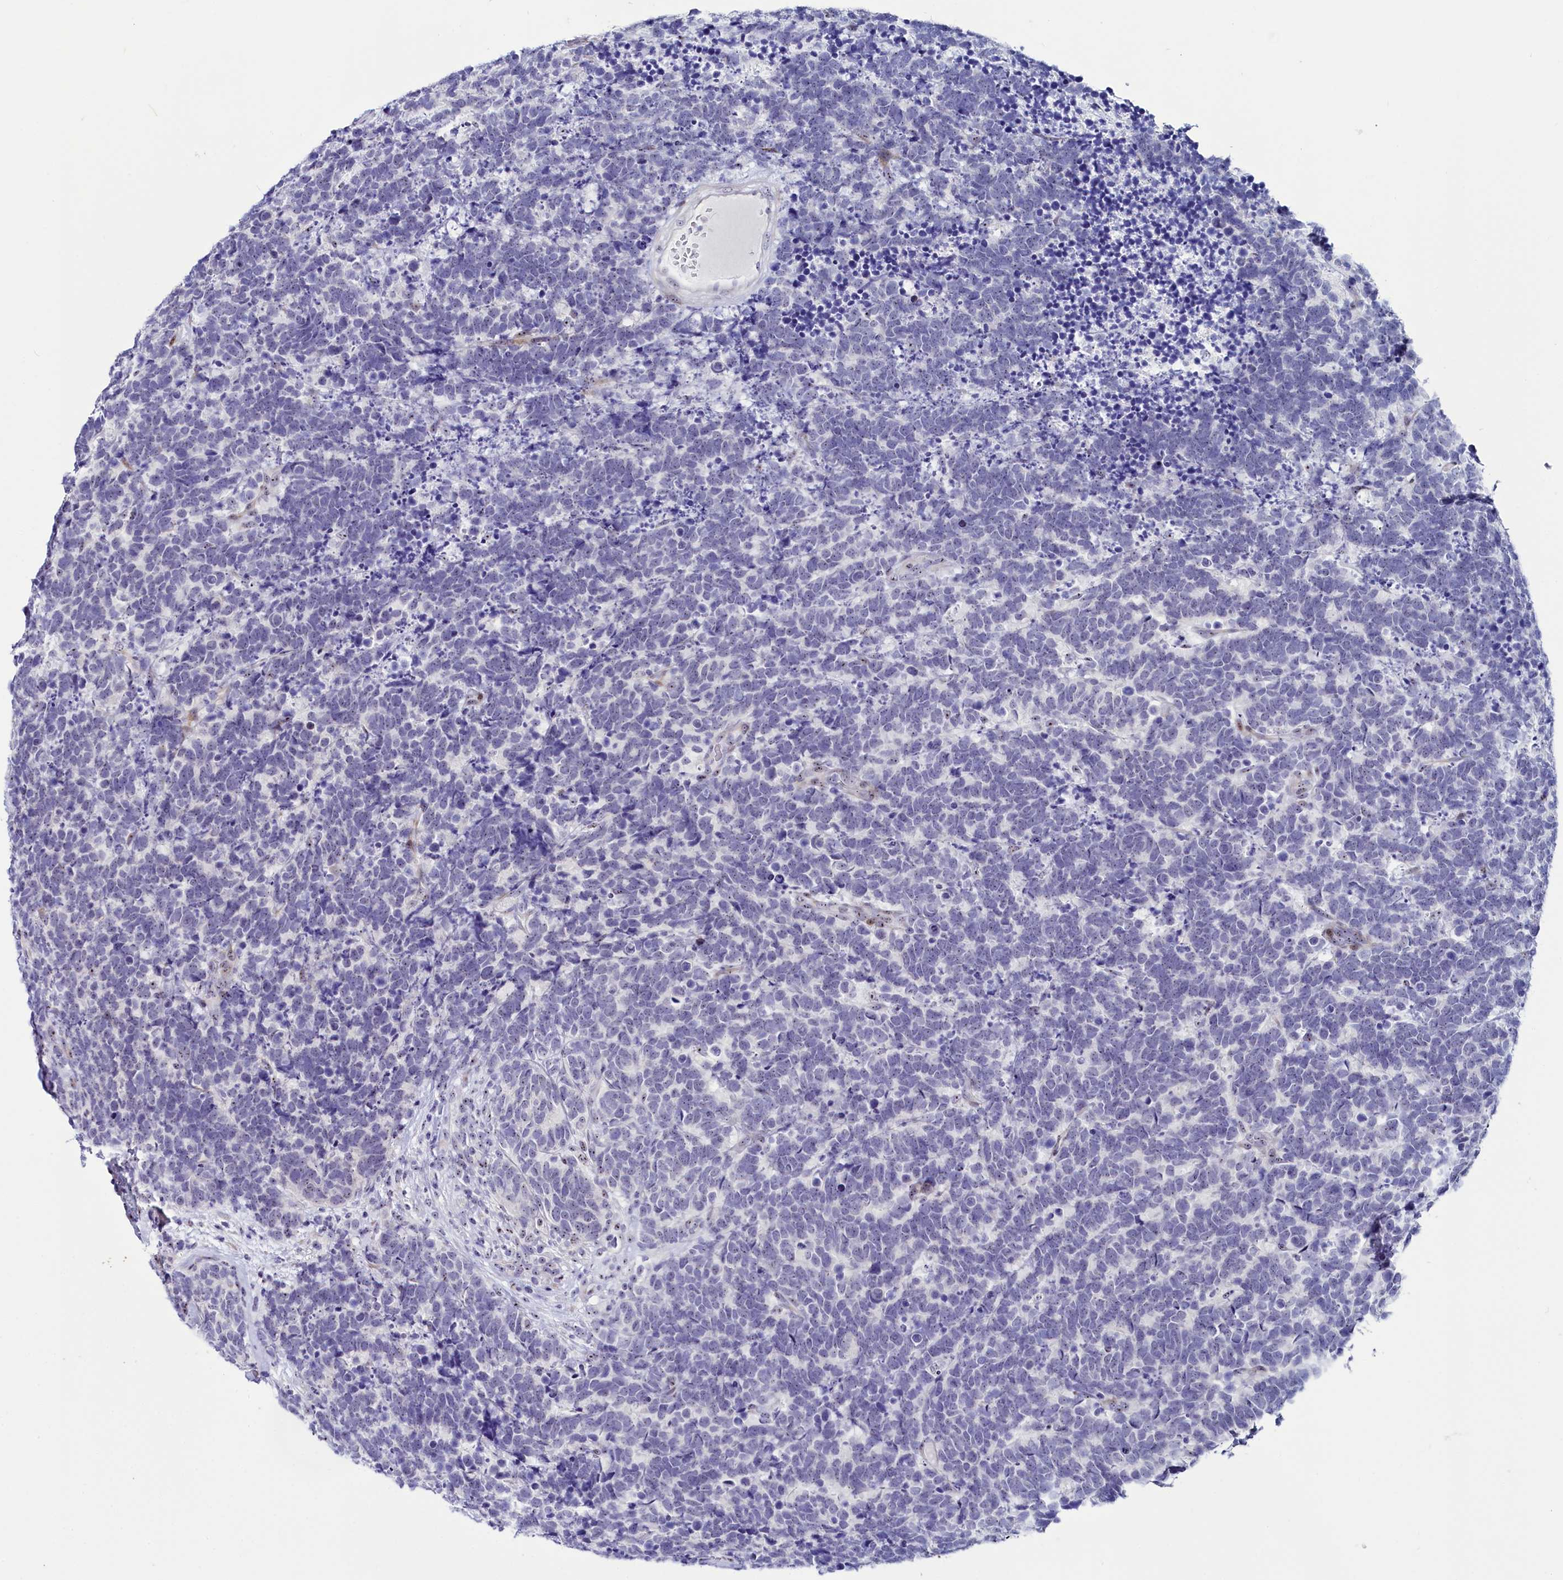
{"staining": {"intensity": "negative", "quantity": "none", "location": "none"}, "tissue": "carcinoid", "cell_type": "Tumor cells", "image_type": "cancer", "snomed": [{"axis": "morphology", "description": "Carcinoma, NOS"}, {"axis": "morphology", "description": "Carcinoid, malignant, NOS"}, {"axis": "topography", "description": "Urinary bladder"}], "caption": "The micrograph reveals no significant positivity in tumor cells of carcinoid.", "gene": "TCOF1", "patient": {"sex": "male", "age": 57}}